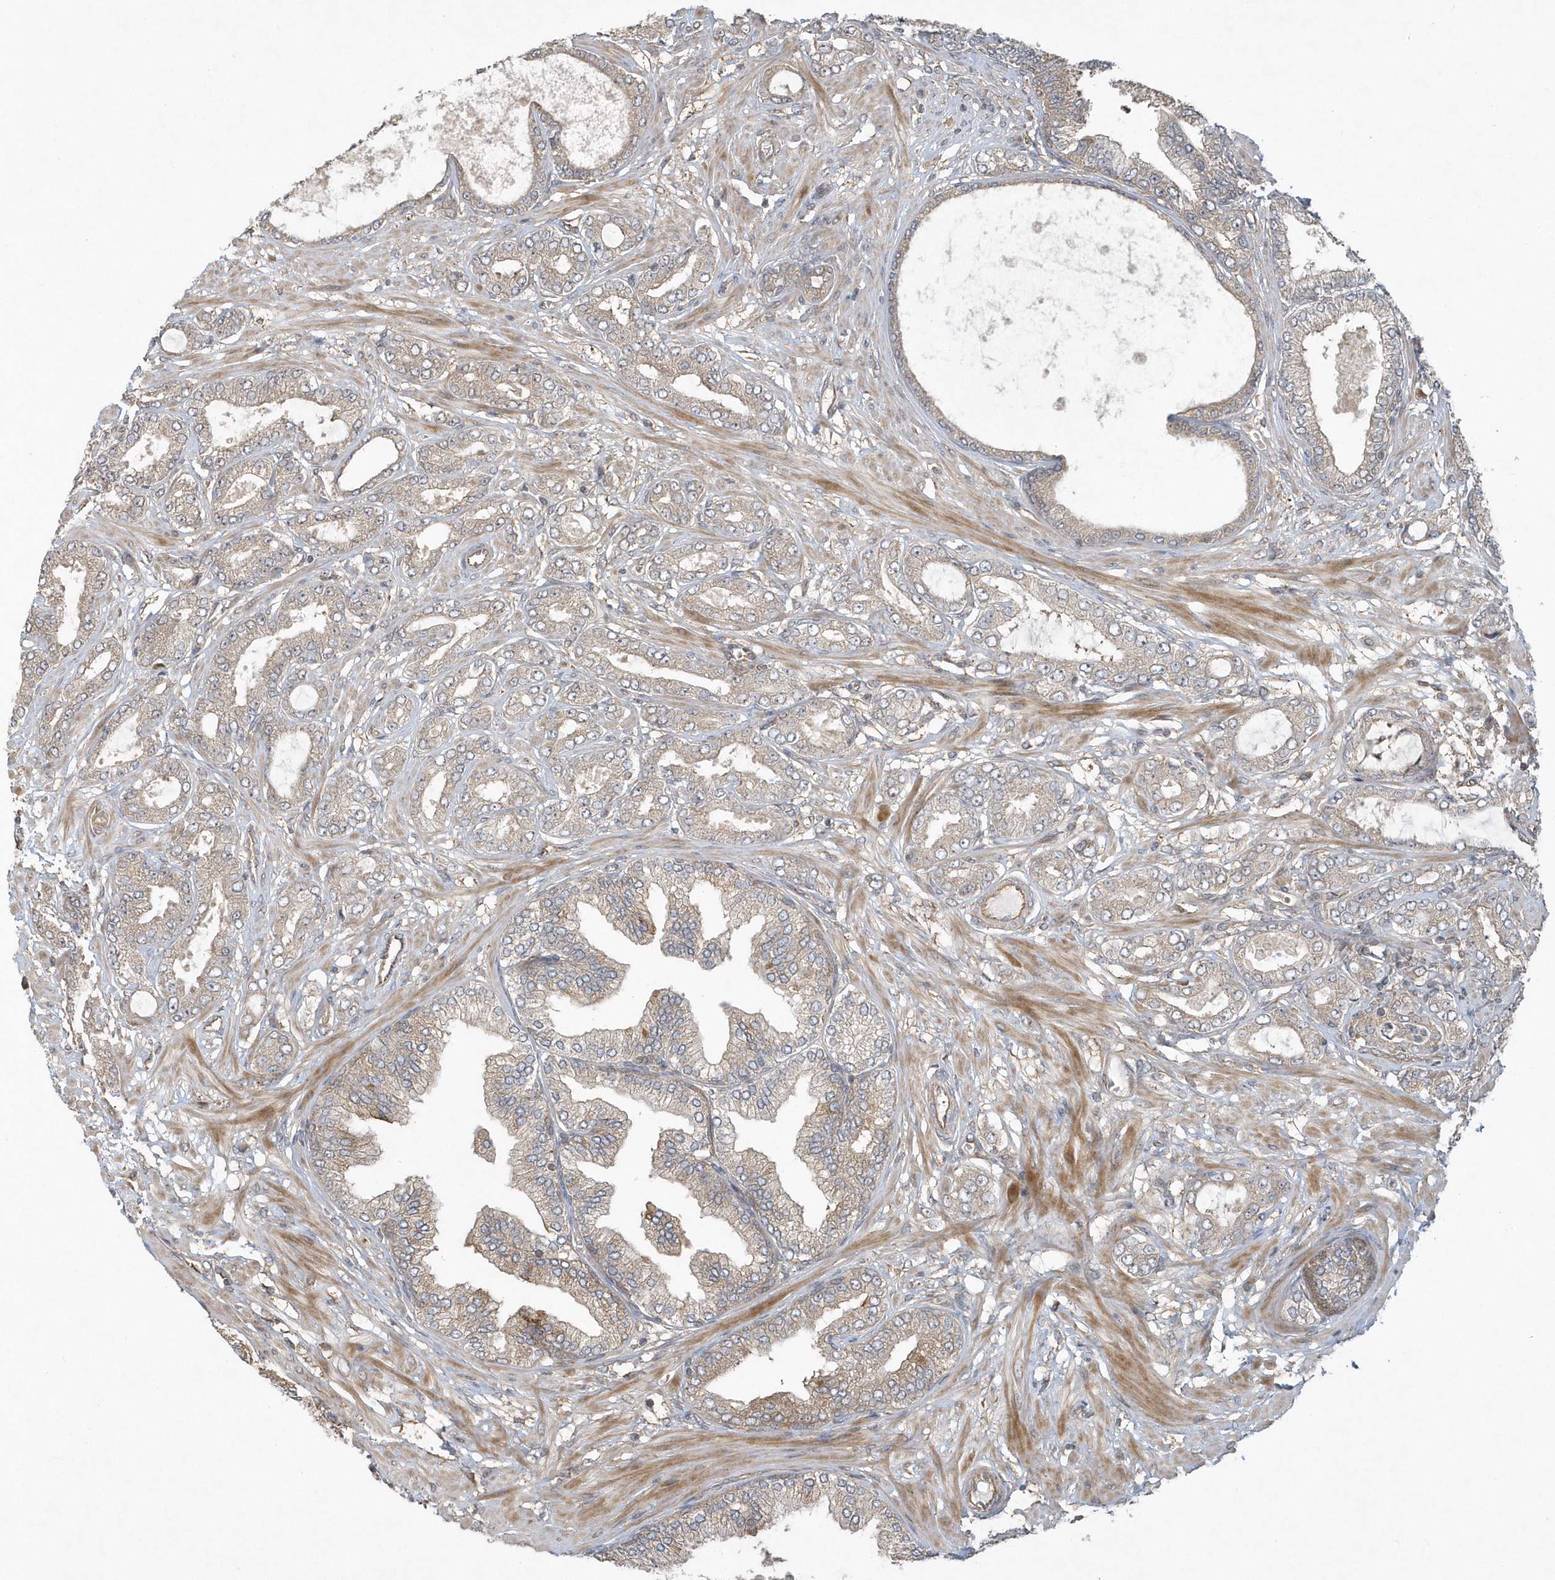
{"staining": {"intensity": "weak", "quantity": "25%-75%", "location": "cytoplasmic/membranous"}, "tissue": "prostate cancer", "cell_type": "Tumor cells", "image_type": "cancer", "snomed": [{"axis": "morphology", "description": "Adenocarcinoma, Low grade"}, {"axis": "topography", "description": "Prostate"}], "caption": "Immunohistochemical staining of human low-grade adenocarcinoma (prostate) exhibits low levels of weak cytoplasmic/membranous expression in approximately 25%-75% of tumor cells.", "gene": "THG1L", "patient": {"sex": "male", "age": 63}}